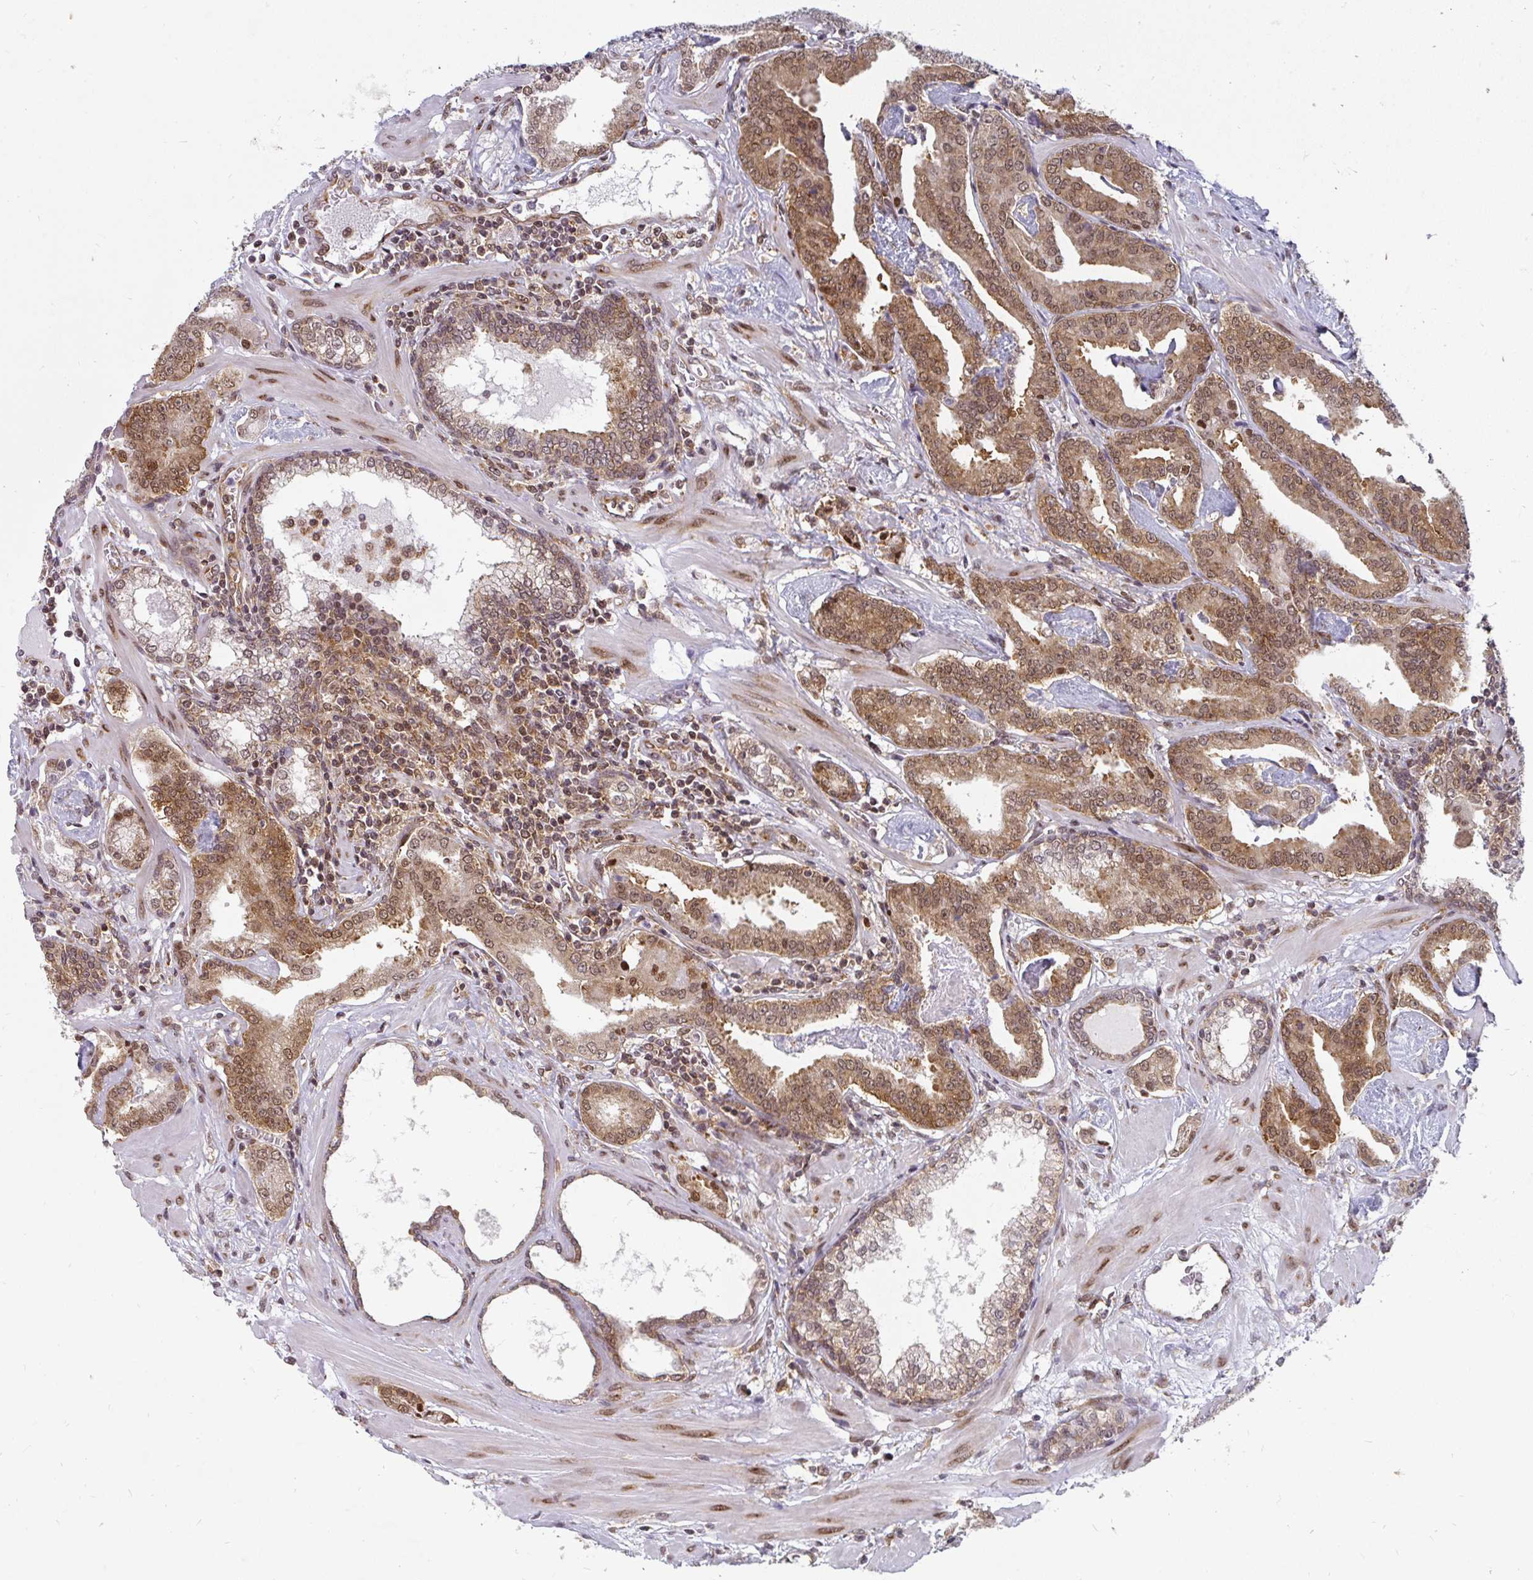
{"staining": {"intensity": "moderate", "quantity": ">75%", "location": "cytoplasmic/membranous,nuclear"}, "tissue": "prostate cancer", "cell_type": "Tumor cells", "image_type": "cancer", "snomed": [{"axis": "morphology", "description": "Adenocarcinoma, Low grade"}, {"axis": "topography", "description": "Prostate"}], "caption": "Tumor cells show medium levels of moderate cytoplasmic/membranous and nuclear positivity in approximately >75% of cells in human prostate cancer.", "gene": "SYNCRIP", "patient": {"sex": "male", "age": 62}}